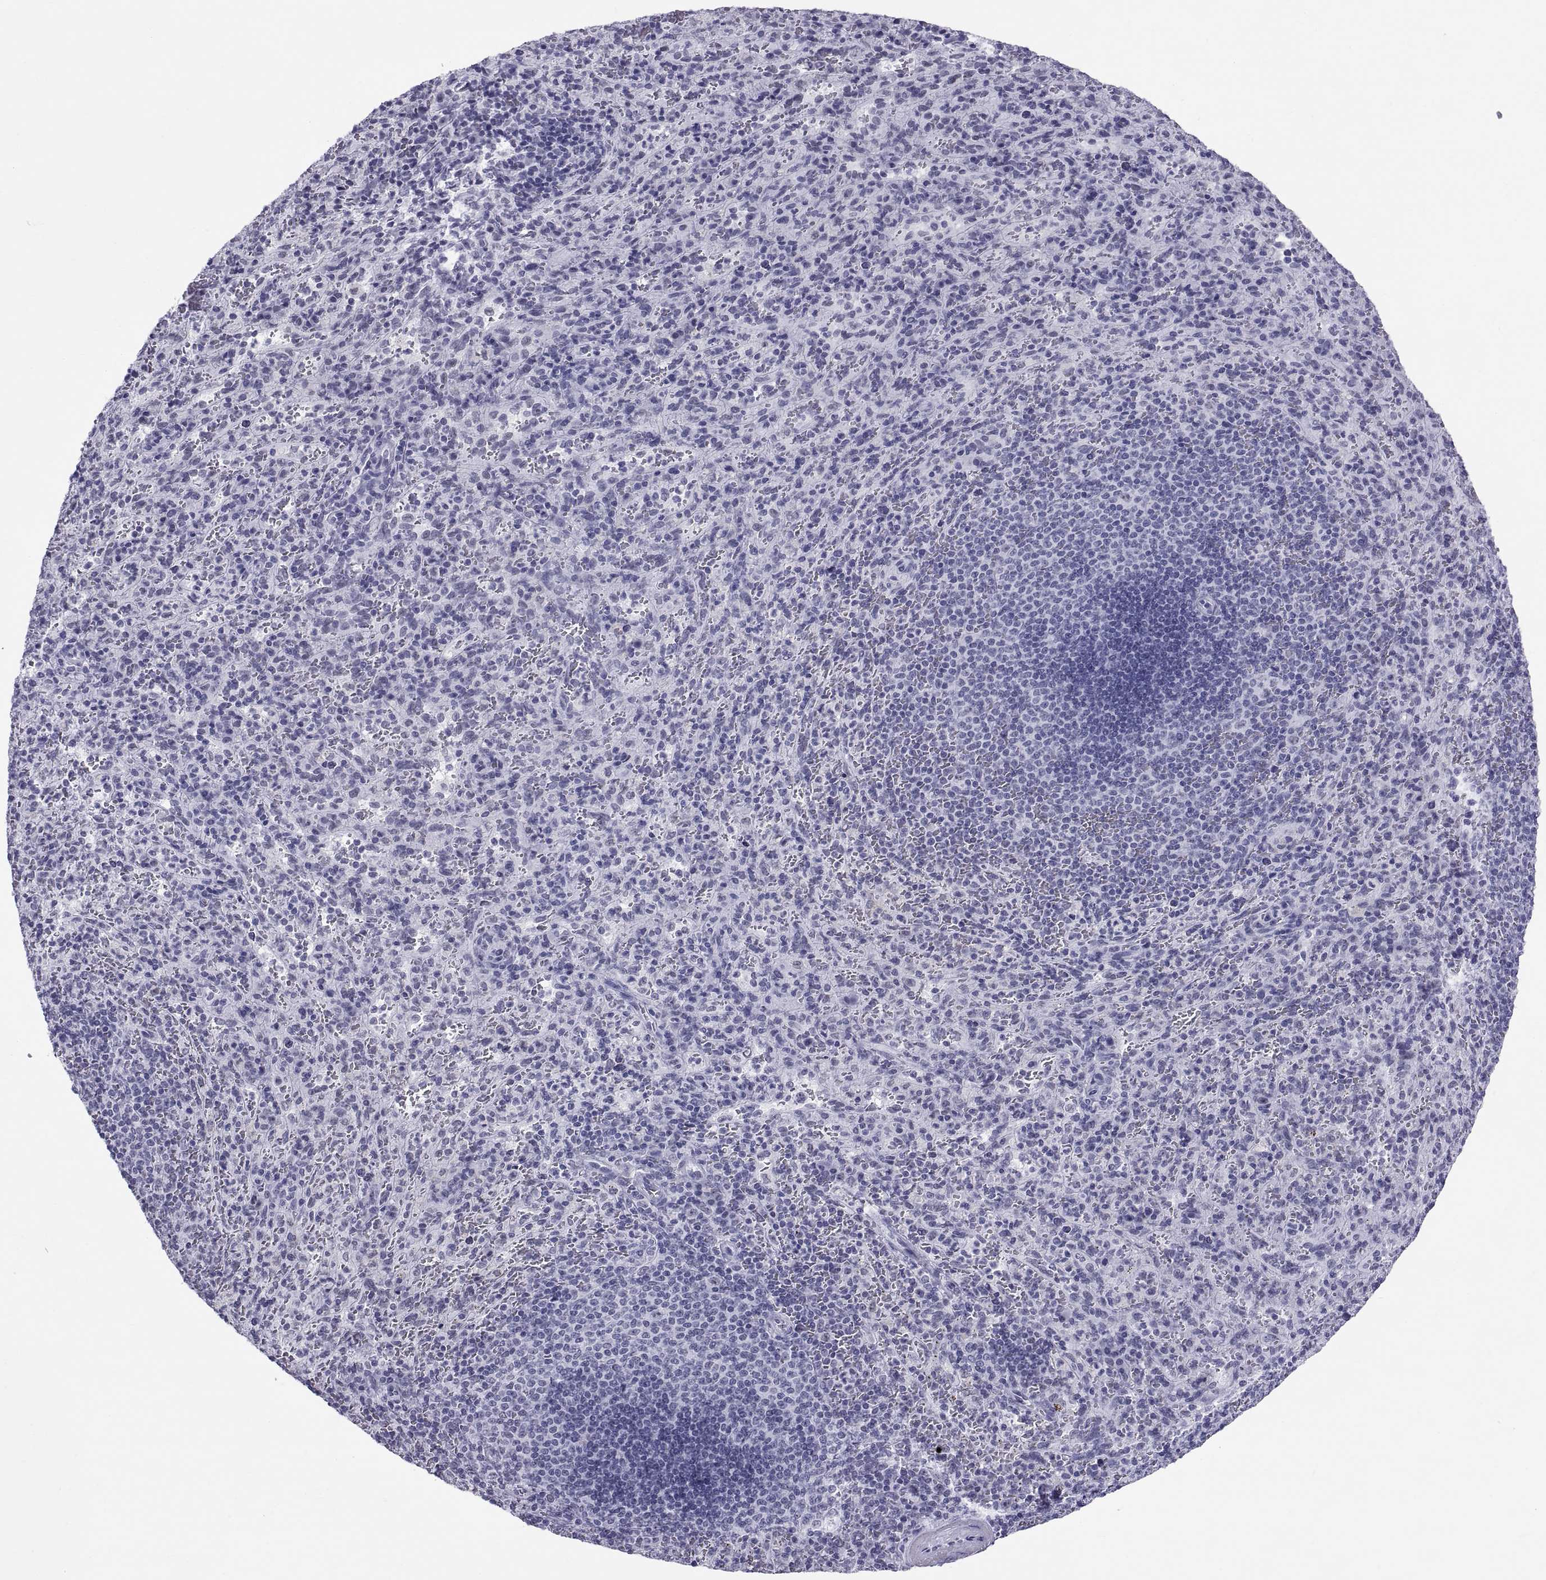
{"staining": {"intensity": "negative", "quantity": "none", "location": "none"}, "tissue": "spleen", "cell_type": "Cells in red pulp", "image_type": "normal", "snomed": [{"axis": "morphology", "description": "Normal tissue, NOS"}, {"axis": "topography", "description": "Spleen"}], "caption": "Immunohistochemistry (IHC) histopathology image of benign spleen: spleen stained with DAB (3,3'-diaminobenzidine) reveals no significant protein positivity in cells in red pulp.", "gene": "NEUROD6", "patient": {"sex": "male", "age": 57}}